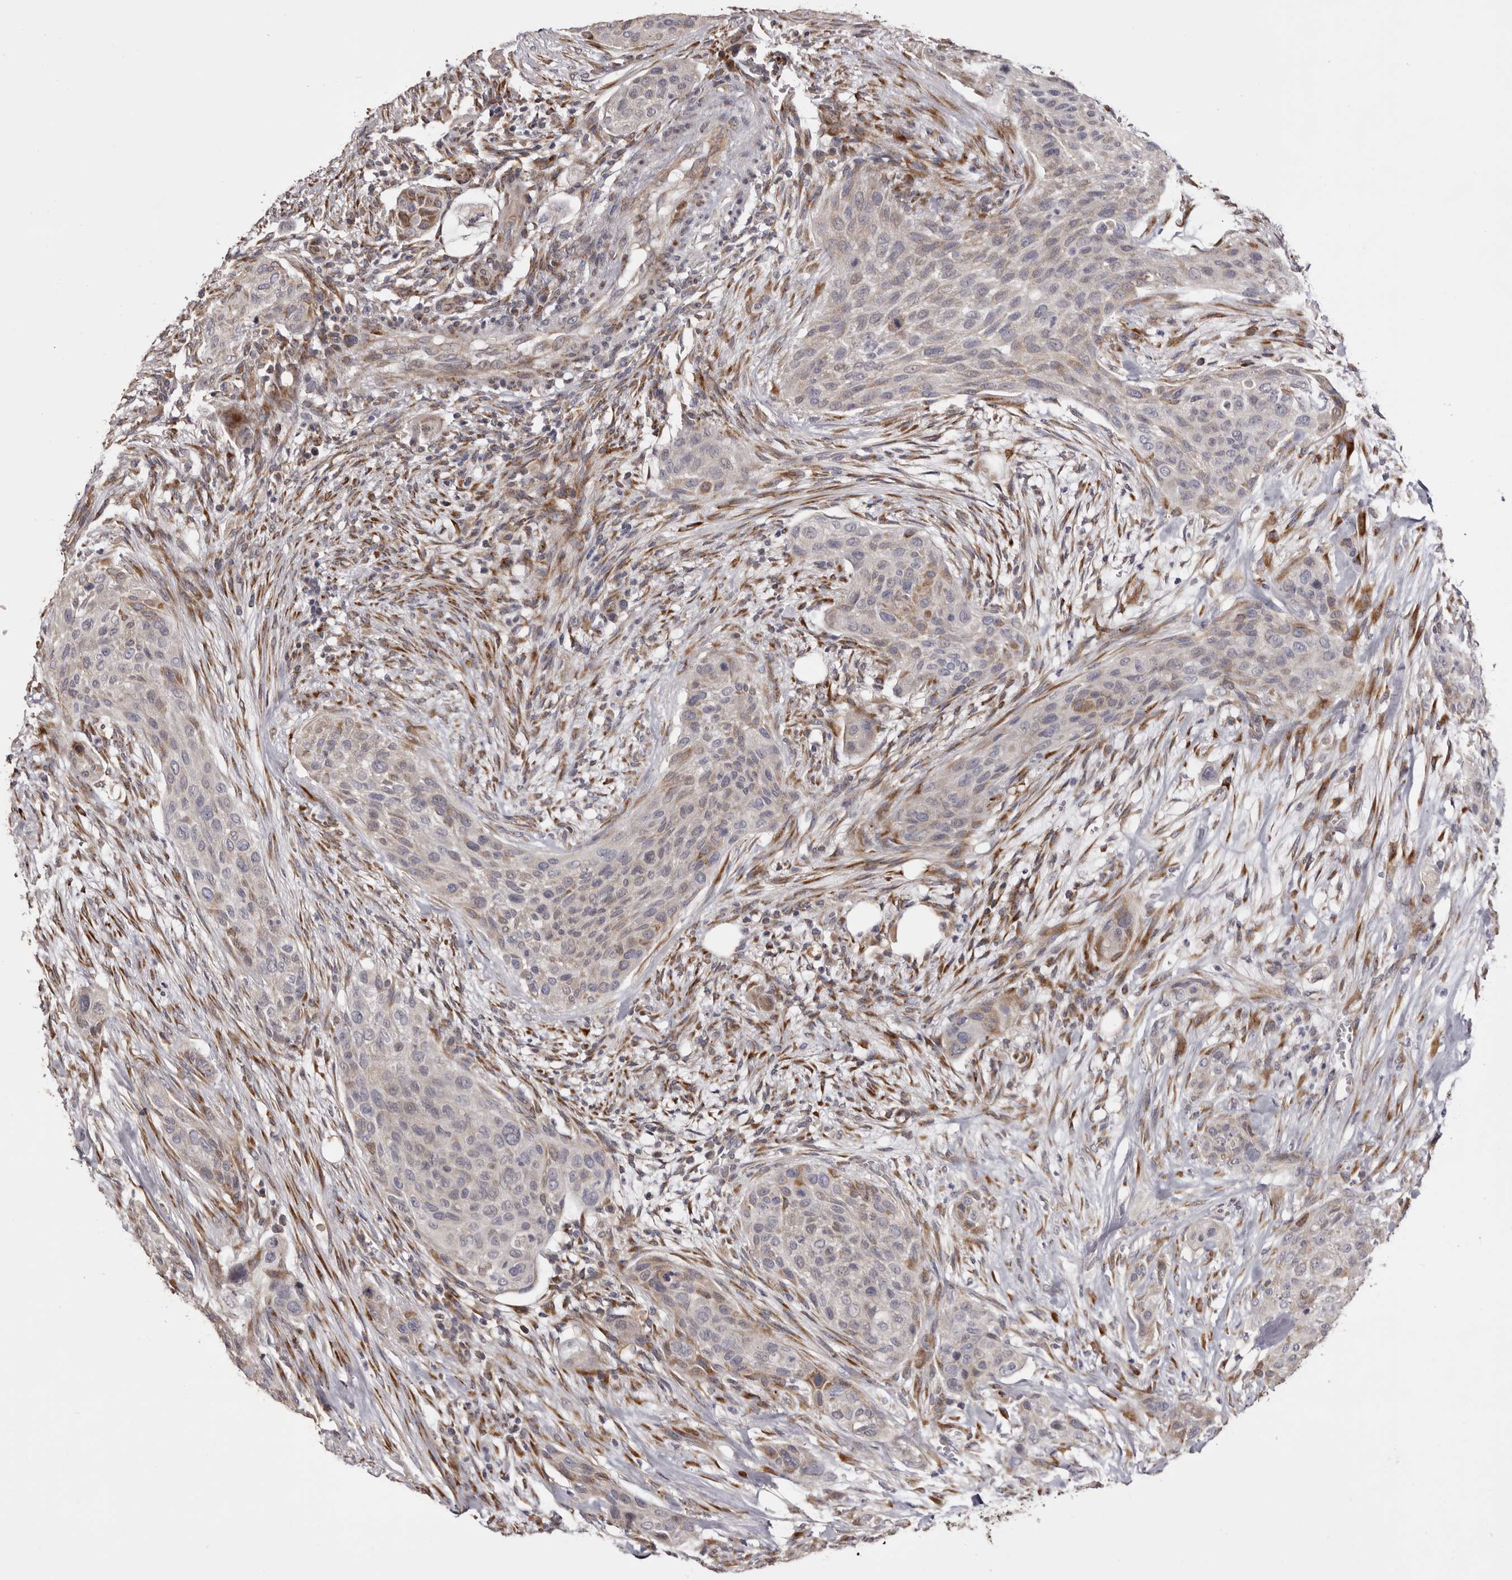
{"staining": {"intensity": "weak", "quantity": "<25%", "location": "cytoplasmic/membranous"}, "tissue": "urothelial cancer", "cell_type": "Tumor cells", "image_type": "cancer", "snomed": [{"axis": "morphology", "description": "Urothelial carcinoma, High grade"}, {"axis": "topography", "description": "Urinary bladder"}], "caption": "Histopathology image shows no protein expression in tumor cells of high-grade urothelial carcinoma tissue.", "gene": "PIGX", "patient": {"sex": "male", "age": 35}}